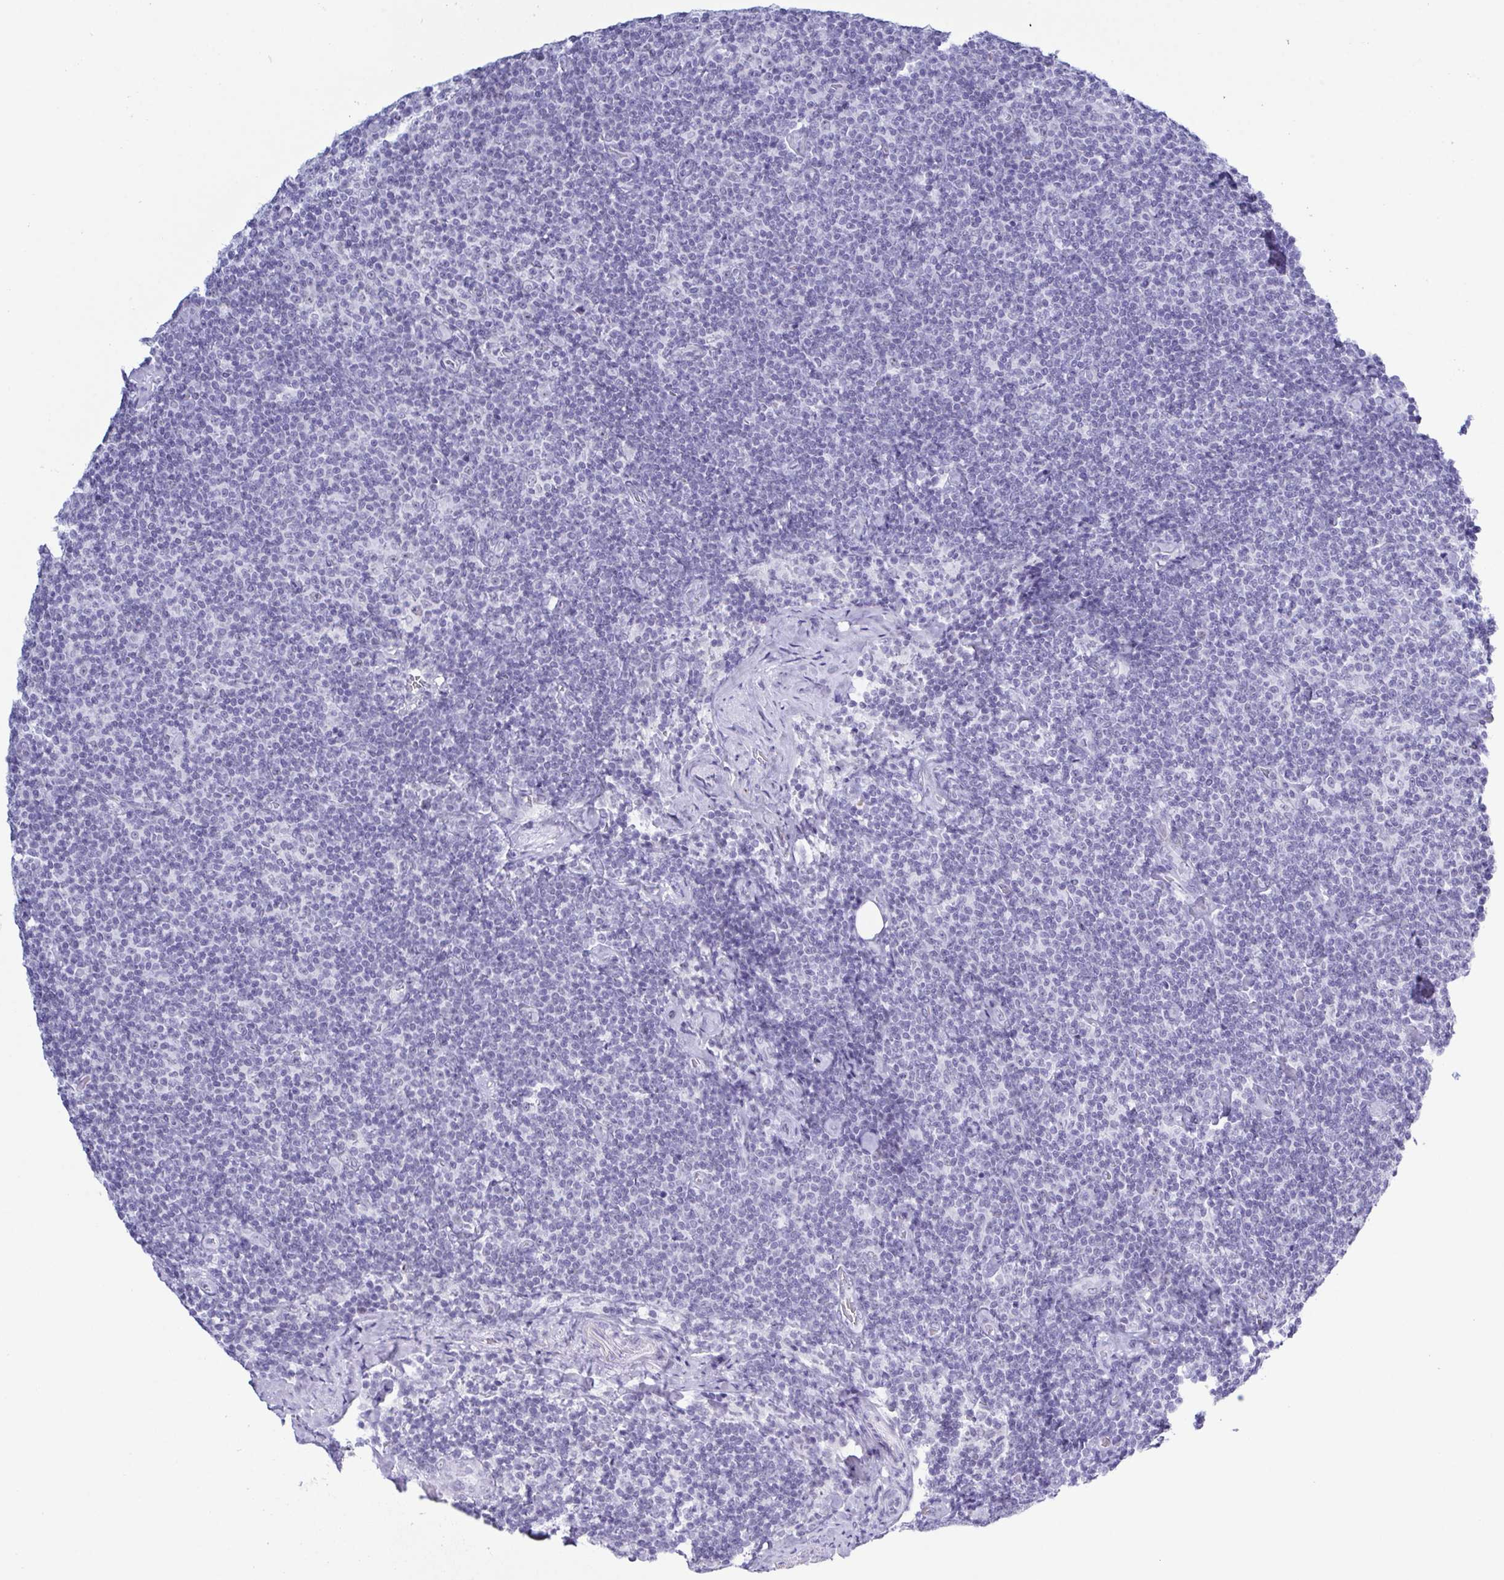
{"staining": {"intensity": "negative", "quantity": "none", "location": "none"}, "tissue": "lymphoma", "cell_type": "Tumor cells", "image_type": "cancer", "snomed": [{"axis": "morphology", "description": "Malignant lymphoma, non-Hodgkin's type, Low grade"}, {"axis": "topography", "description": "Lymph node"}], "caption": "Protein analysis of malignant lymphoma, non-Hodgkin's type (low-grade) exhibits no significant expression in tumor cells. (Brightfield microscopy of DAB immunohistochemistry (IHC) at high magnification).", "gene": "SUGP2", "patient": {"sex": "male", "age": 81}}